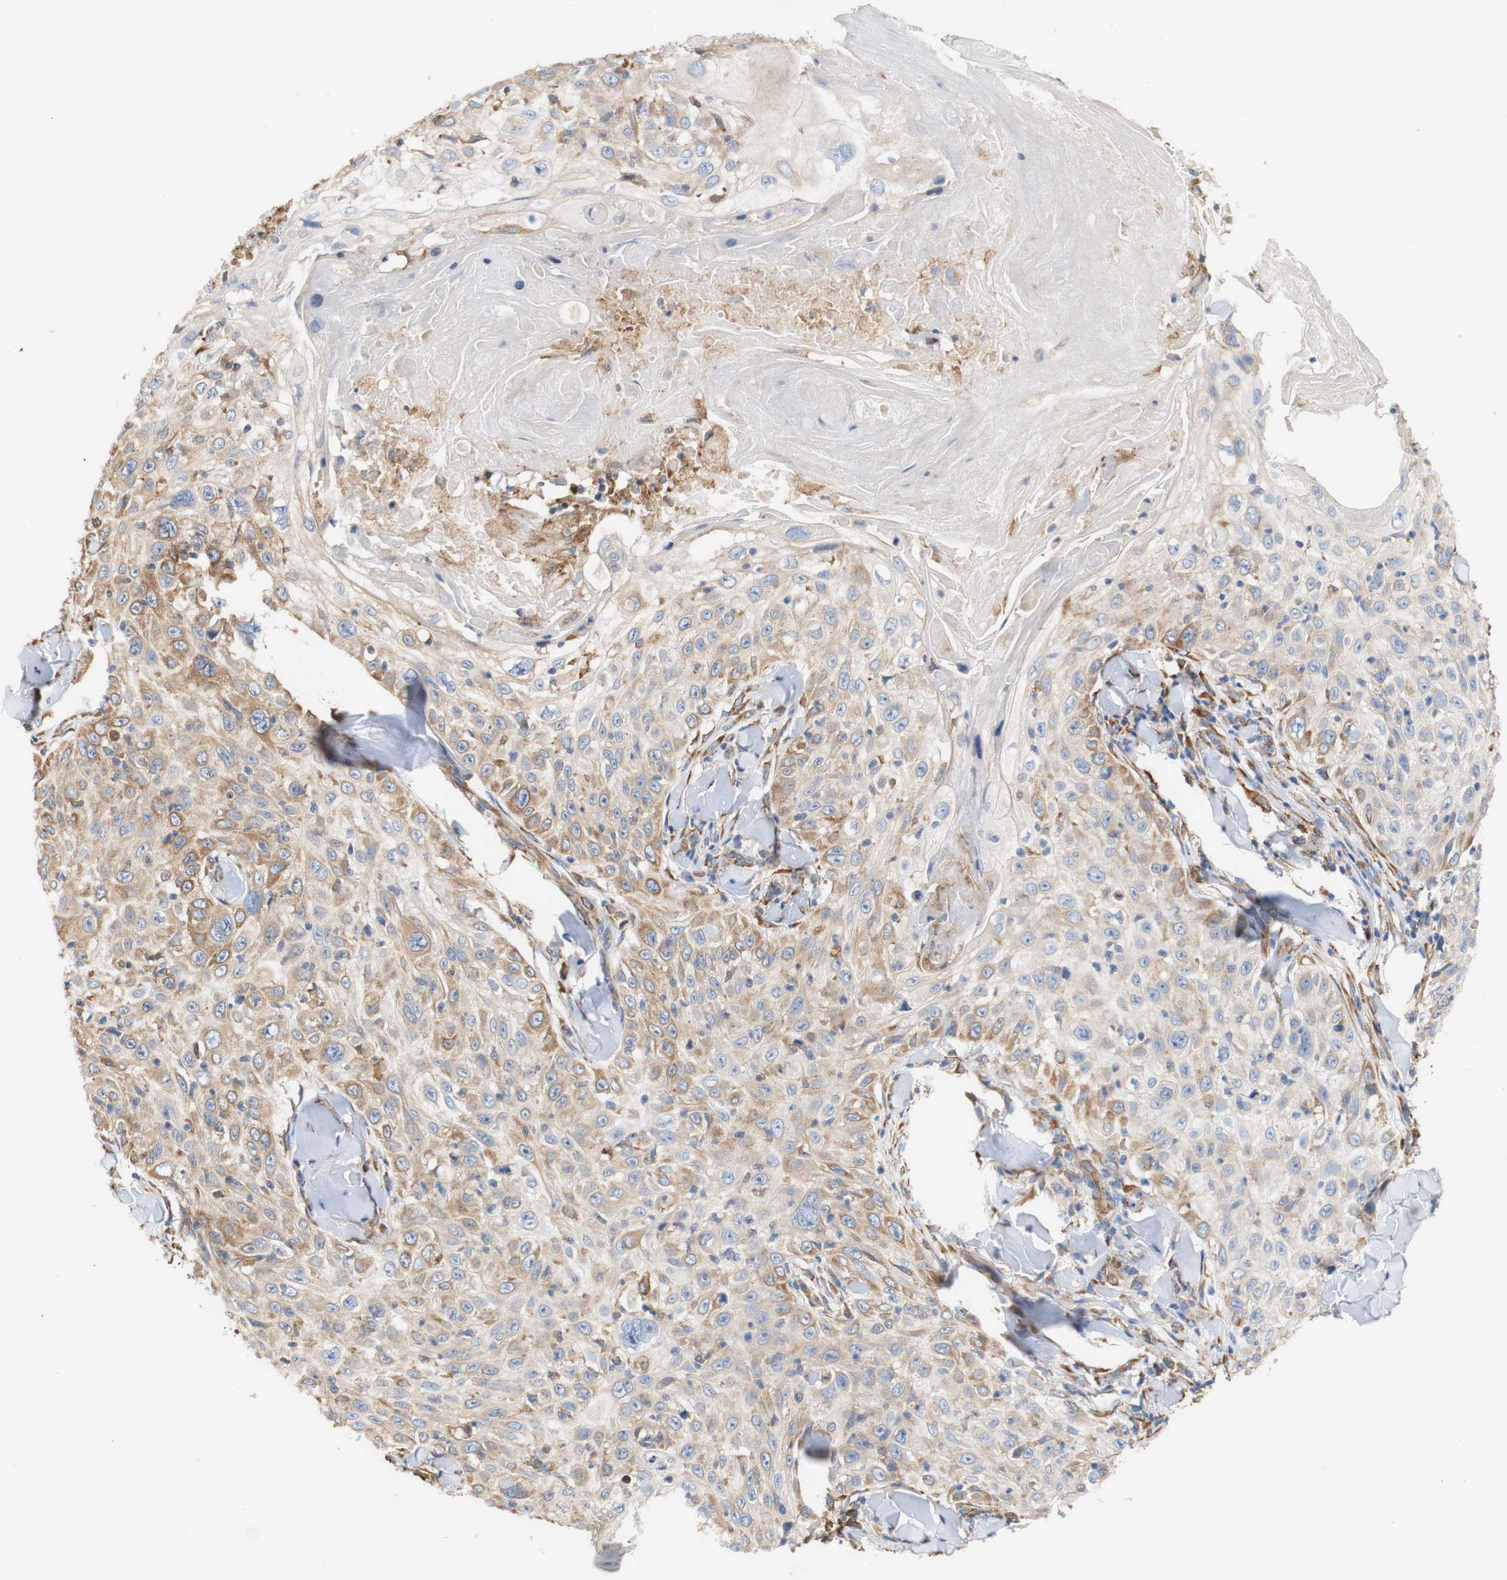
{"staining": {"intensity": "moderate", "quantity": "25%-75%", "location": "cytoplasmic/membranous"}, "tissue": "skin cancer", "cell_type": "Tumor cells", "image_type": "cancer", "snomed": [{"axis": "morphology", "description": "Squamous cell carcinoma, NOS"}, {"axis": "topography", "description": "Skin"}], "caption": "Immunohistochemical staining of squamous cell carcinoma (skin) demonstrates moderate cytoplasmic/membranous protein positivity in about 25%-75% of tumor cells.", "gene": "EIF2AK4", "patient": {"sex": "male", "age": 86}}